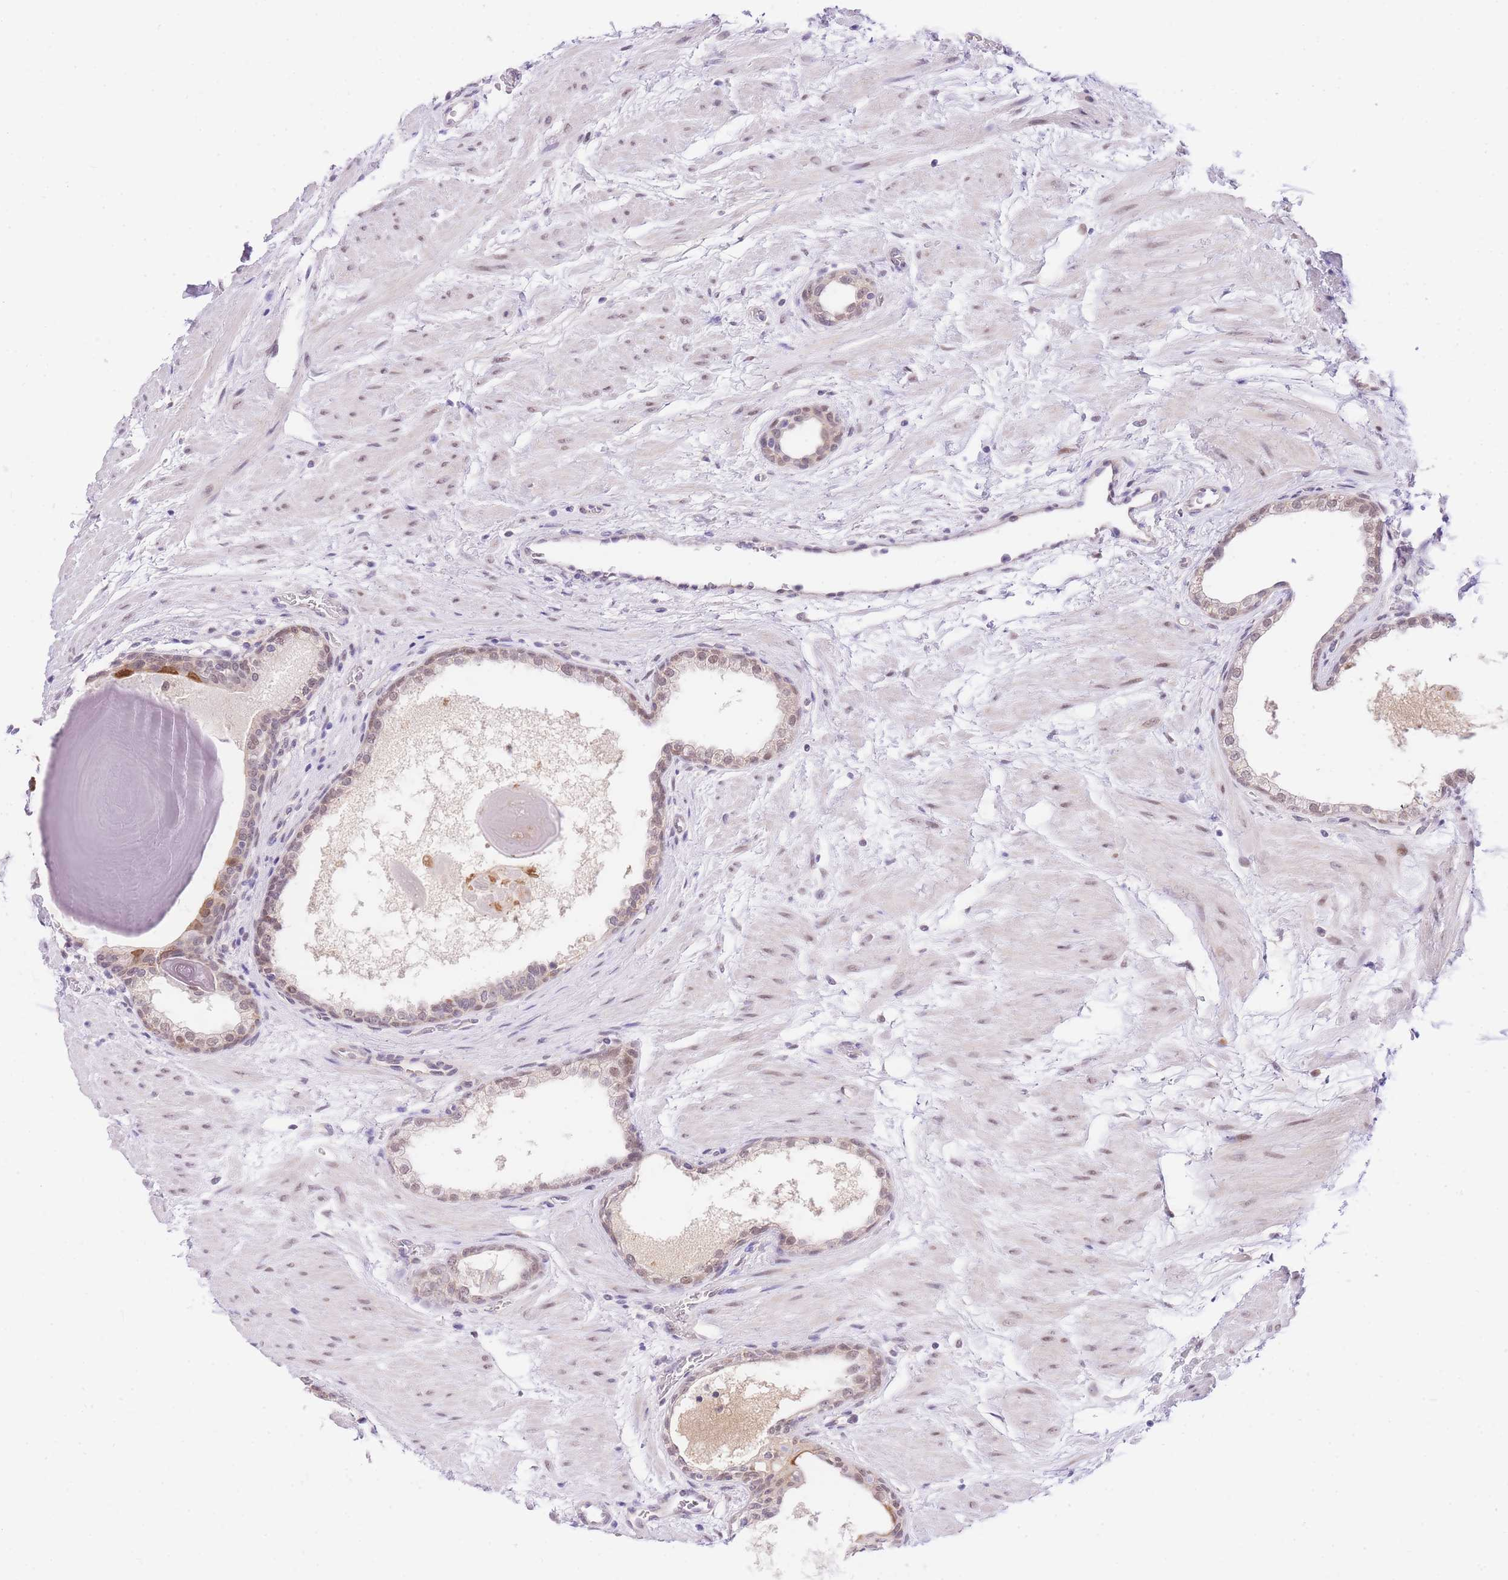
{"staining": {"intensity": "moderate", "quantity": "<25%", "location": "cytoplasmic/membranous,nuclear"}, "tissue": "prostate", "cell_type": "Glandular cells", "image_type": "normal", "snomed": [{"axis": "morphology", "description": "Normal tissue, NOS"}, {"axis": "topography", "description": "Prostate"}], "caption": "A brown stain labels moderate cytoplasmic/membranous,nuclear positivity of a protein in glandular cells of benign prostate.", "gene": "UBXN7", "patient": {"sex": "male", "age": 48}}